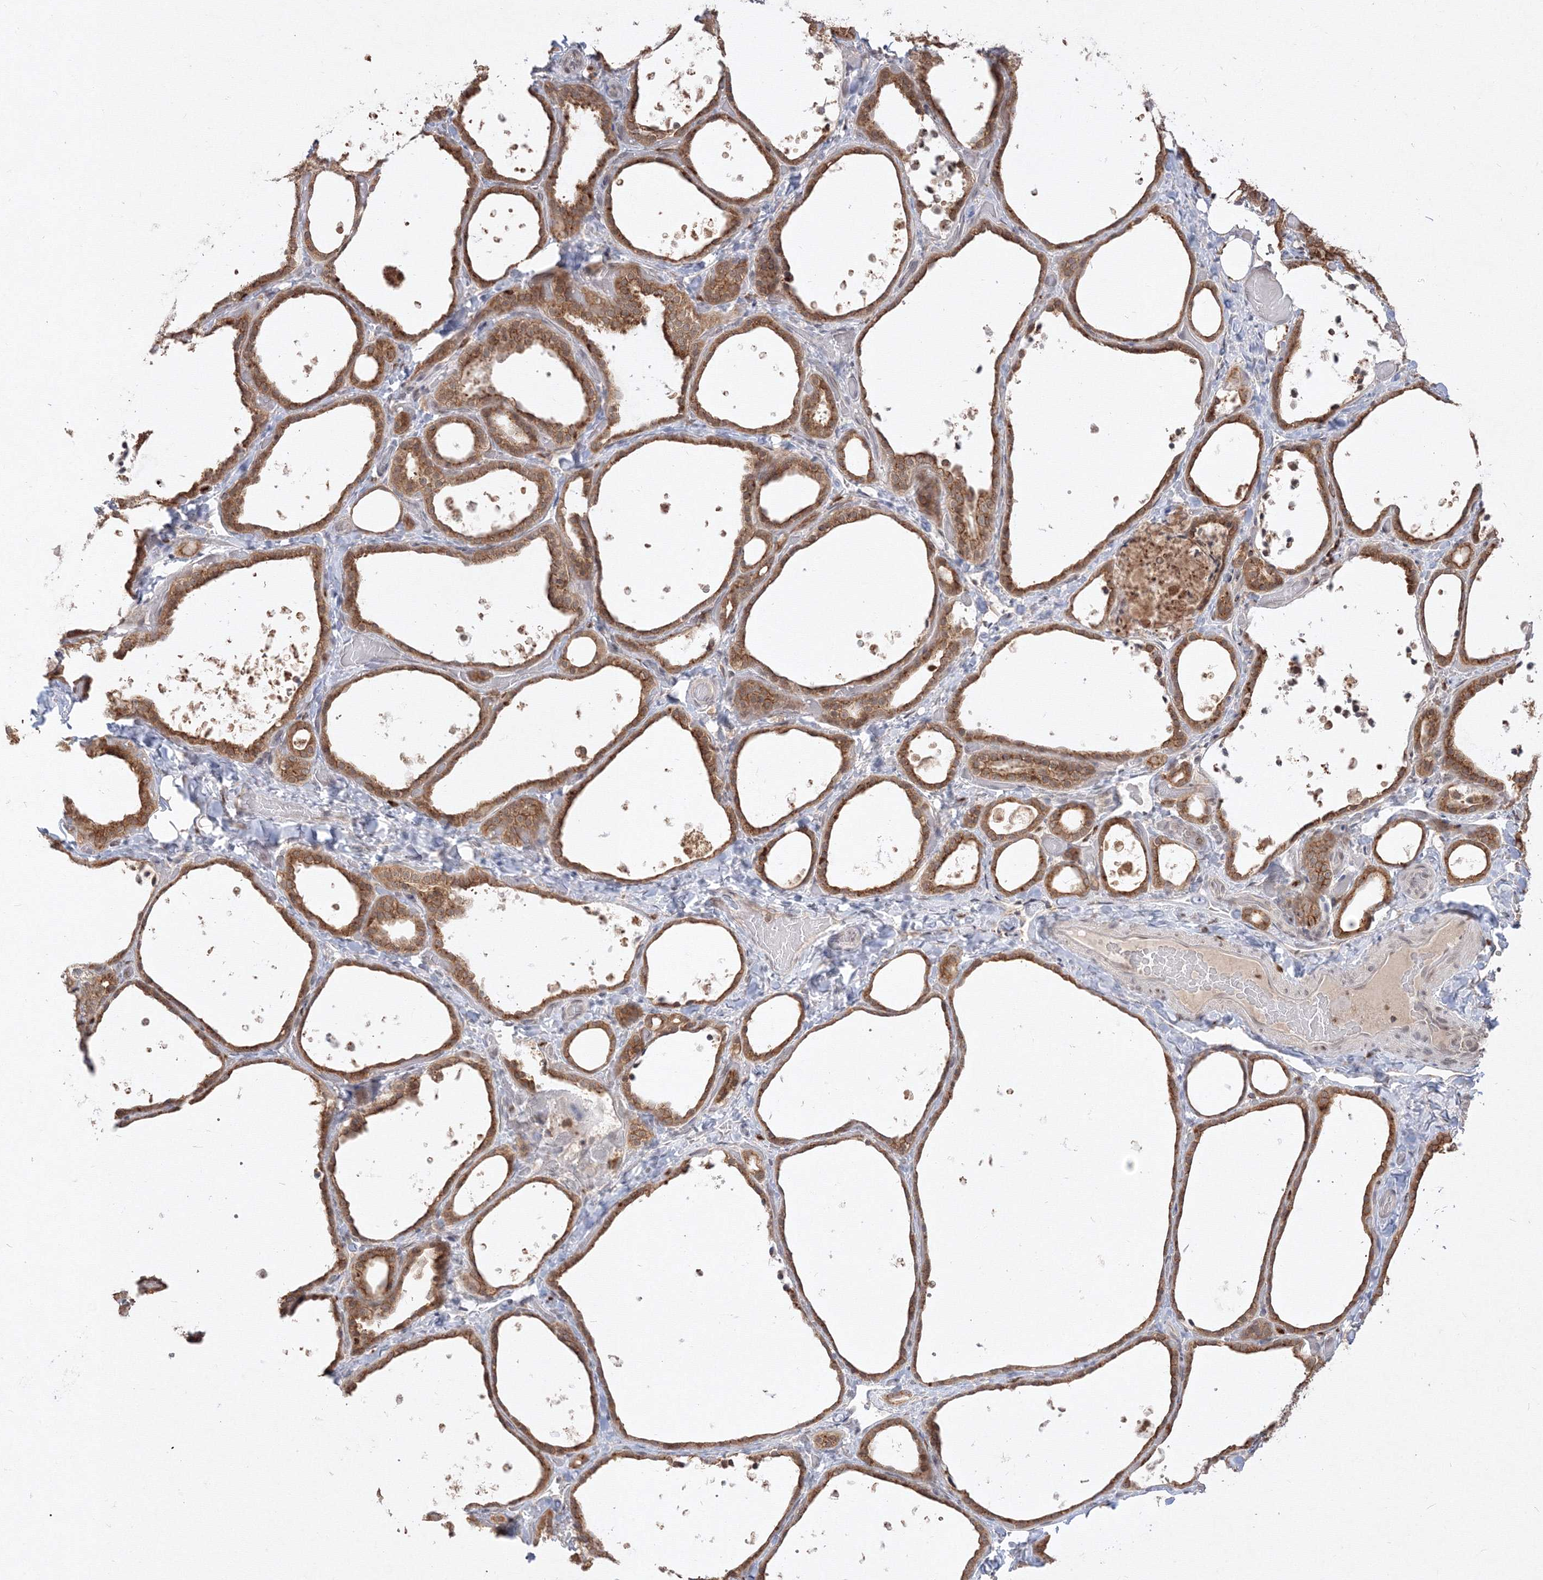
{"staining": {"intensity": "moderate", "quantity": ">75%", "location": "cytoplasmic/membranous"}, "tissue": "thyroid gland", "cell_type": "Glandular cells", "image_type": "normal", "snomed": [{"axis": "morphology", "description": "Normal tissue, NOS"}, {"axis": "topography", "description": "Thyroid gland"}], "caption": "This histopathology image exhibits immunohistochemistry (IHC) staining of benign thyroid gland, with medium moderate cytoplasmic/membranous expression in approximately >75% of glandular cells.", "gene": "TMEM50B", "patient": {"sex": "female", "age": 44}}